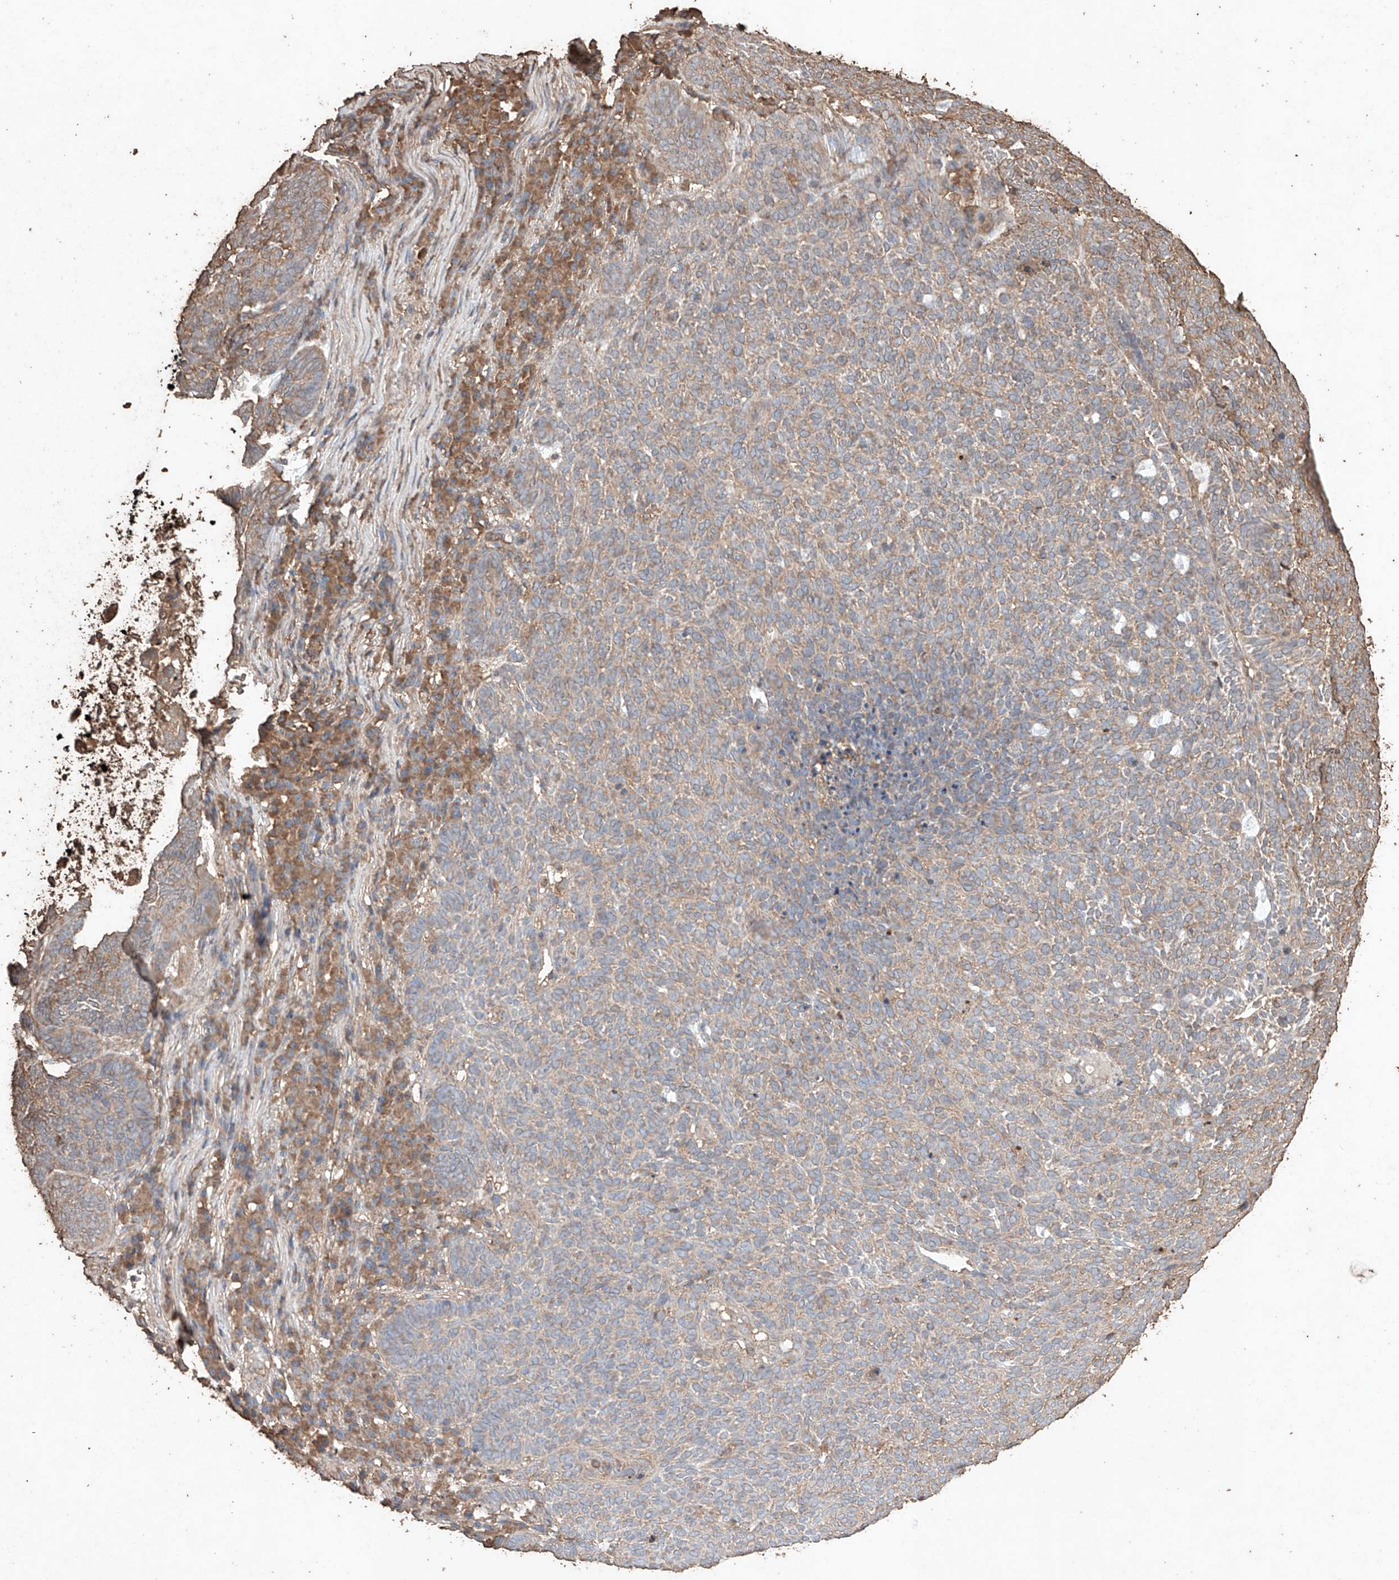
{"staining": {"intensity": "moderate", "quantity": "25%-75%", "location": "cytoplasmic/membranous"}, "tissue": "skin cancer", "cell_type": "Tumor cells", "image_type": "cancer", "snomed": [{"axis": "morphology", "description": "Squamous cell carcinoma, NOS"}, {"axis": "topography", "description": "Skin"}], "caption": "Skin squamous cell carcinoma was stained to show a protein in brown. There is medium levels of moderate cytoplasmic/membranous staining in about 25%-75% of tumor cells.", "gene": "M6PR", "patient": {"sex": "female", "age": 90}}